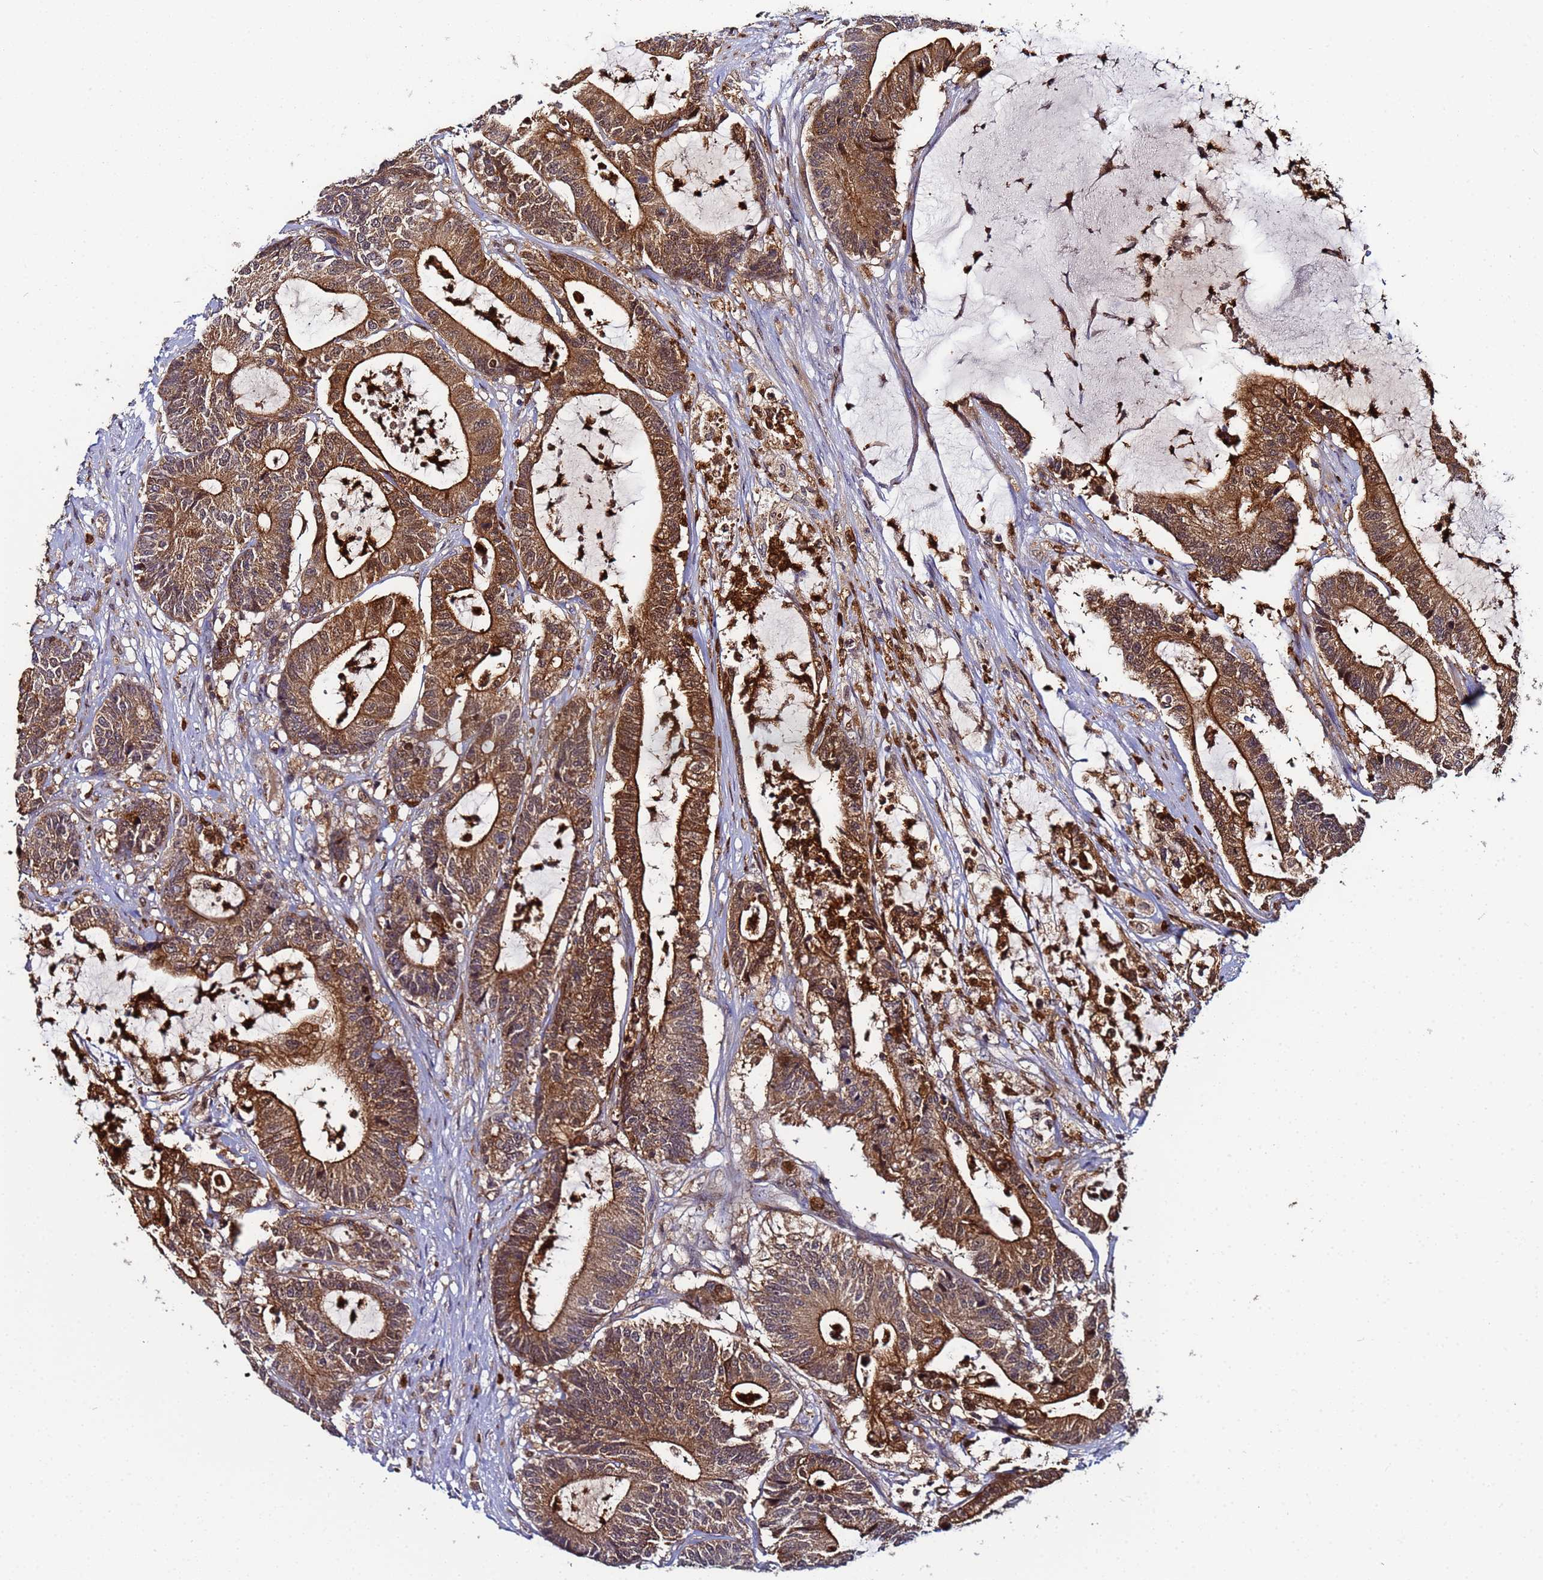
{"staining": {"intensity": "strong", "quantity": ">75%", "location": "cytoplasmic/membranous"}, "tissue": "colorectal cancer", "cell_type": "Tumor cells", "image_type": "cancer", "snomed": [{"axis": "morphology", "description": "Adenocarcinoma, NOS"}, {"axis": "topography", "description": "Colon"}], "caption": "This histopathology image exhibits immunohistochemistry staining of colorectal cancer (adenocarcinoma), with high strong cytoplasmic/membranous positivity in approximately >75% of tumor cells.", "gene": "CCDC127", "patient": {"sex": "female", "age": 84}}